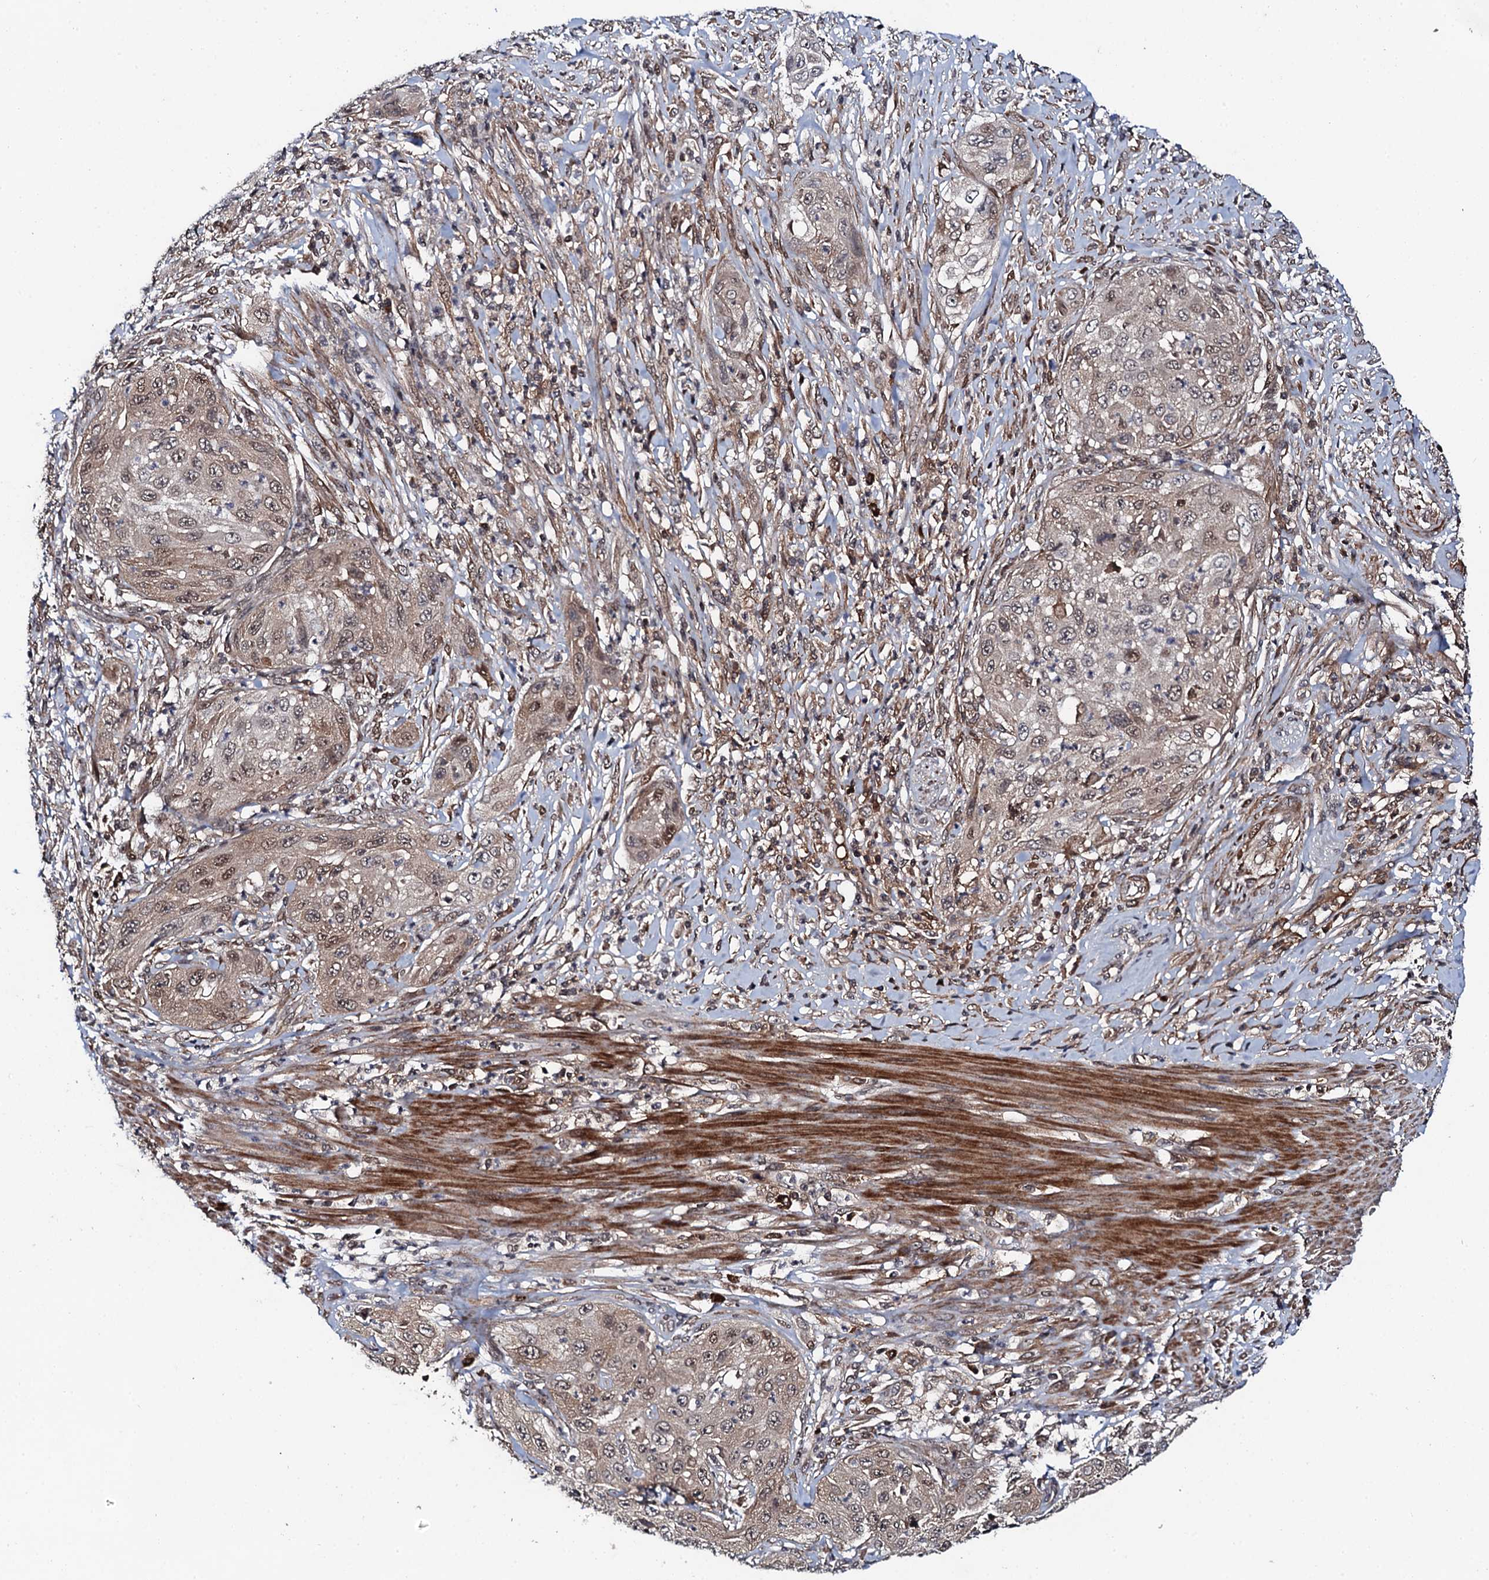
{"staining": {"intensity": "weak", "quantity": ">75%", "location": "cytoplasmic/membranous,nuclear"}, "tissue": "cervical cancer", "cell_type": "Tumor cells", "image_type": "cancer", "snomed": [{"axis": "morphology", "description": "Squamous cell carcinoma, NOS"}, {"axis": "topography", "description": "Cervix"}], "caption": "Brown immunohistochemical staining in human cervical cancer exhibits weak cytoplasmic/membranous and nuclear positivity in approximately >75% of tumor cells.", "gene": "FAM111A", "patient": {"sex": "female", "age": 42}}